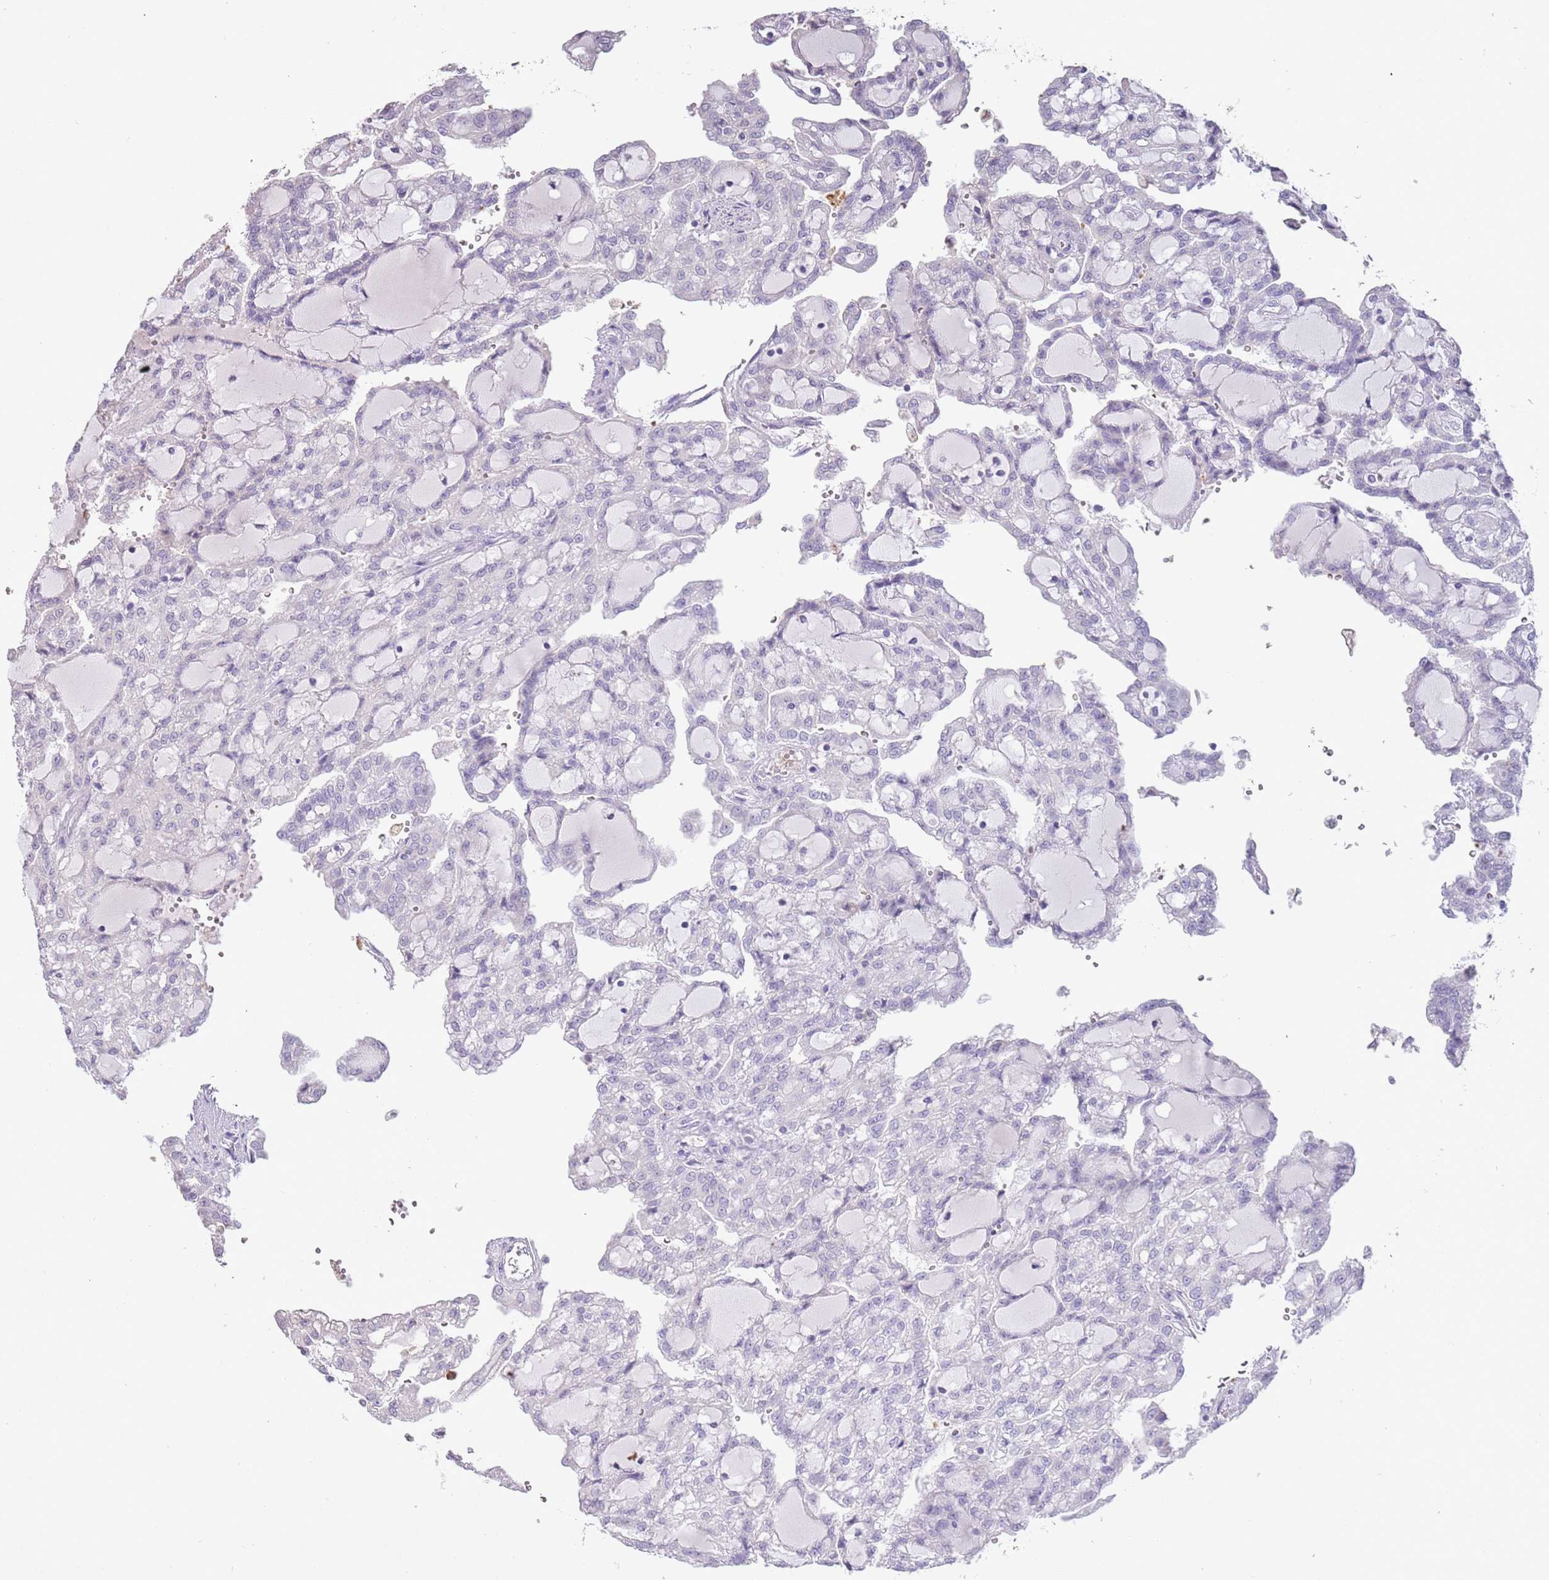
{"staining": {"intensity": "negative", "quantity": "none", "location": "none"}, "tissue": "renal cancer", "cell_type": "Tumor cells", "image_type": "cancer", "snomed": [{"axis": "morphology", "description": "Adenocarcinoma, NOS"}, {"axis": "topography", "description": "Kidney"}], "caption": "An IHC micrograph of renal cancer is shown. There is no staining in tumor cells of renal cancer. (DAB (3,3'-diaminobenzidine) immunohistochemistry visualized using brightfield microscopy, high magnification).", "gene": "P2RY13", "patient": {"sex": "male", "age": 63}}